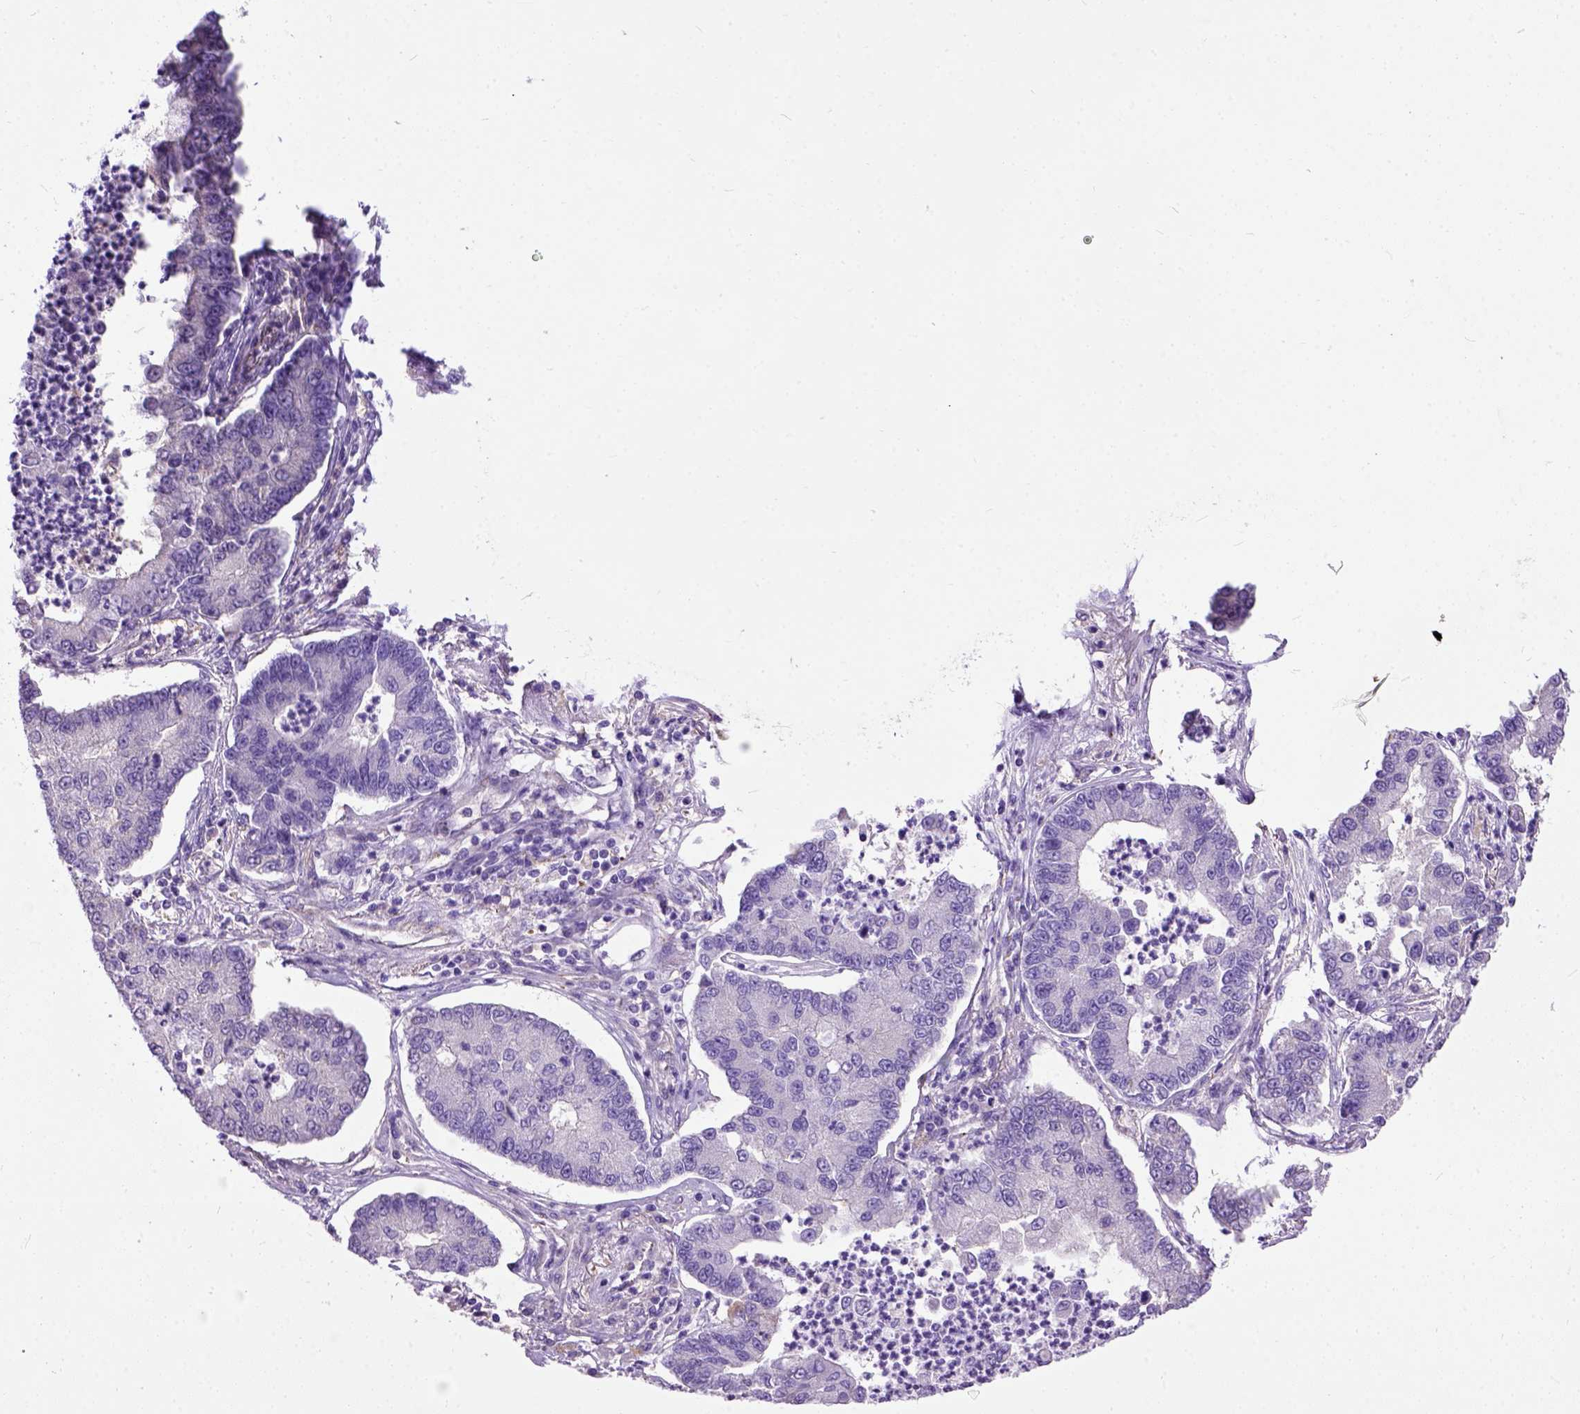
{"staining": {"intensity": "negative", "quantity": "none", "location": "none"}, "tissue": "lung cancer", "cell_type": "Tumor cells", "image_type": "cancer", "snomed": [{"axis": "morphology", "description": "Adenocarcinoma, NOS"}, {"axis": "topography", "description": "Lung"}], "caption": "Tumor cells show no significant positivity in lung cancer.", "gene": "SEMA4F", "patient": {"sex": "female", "age": 57}}